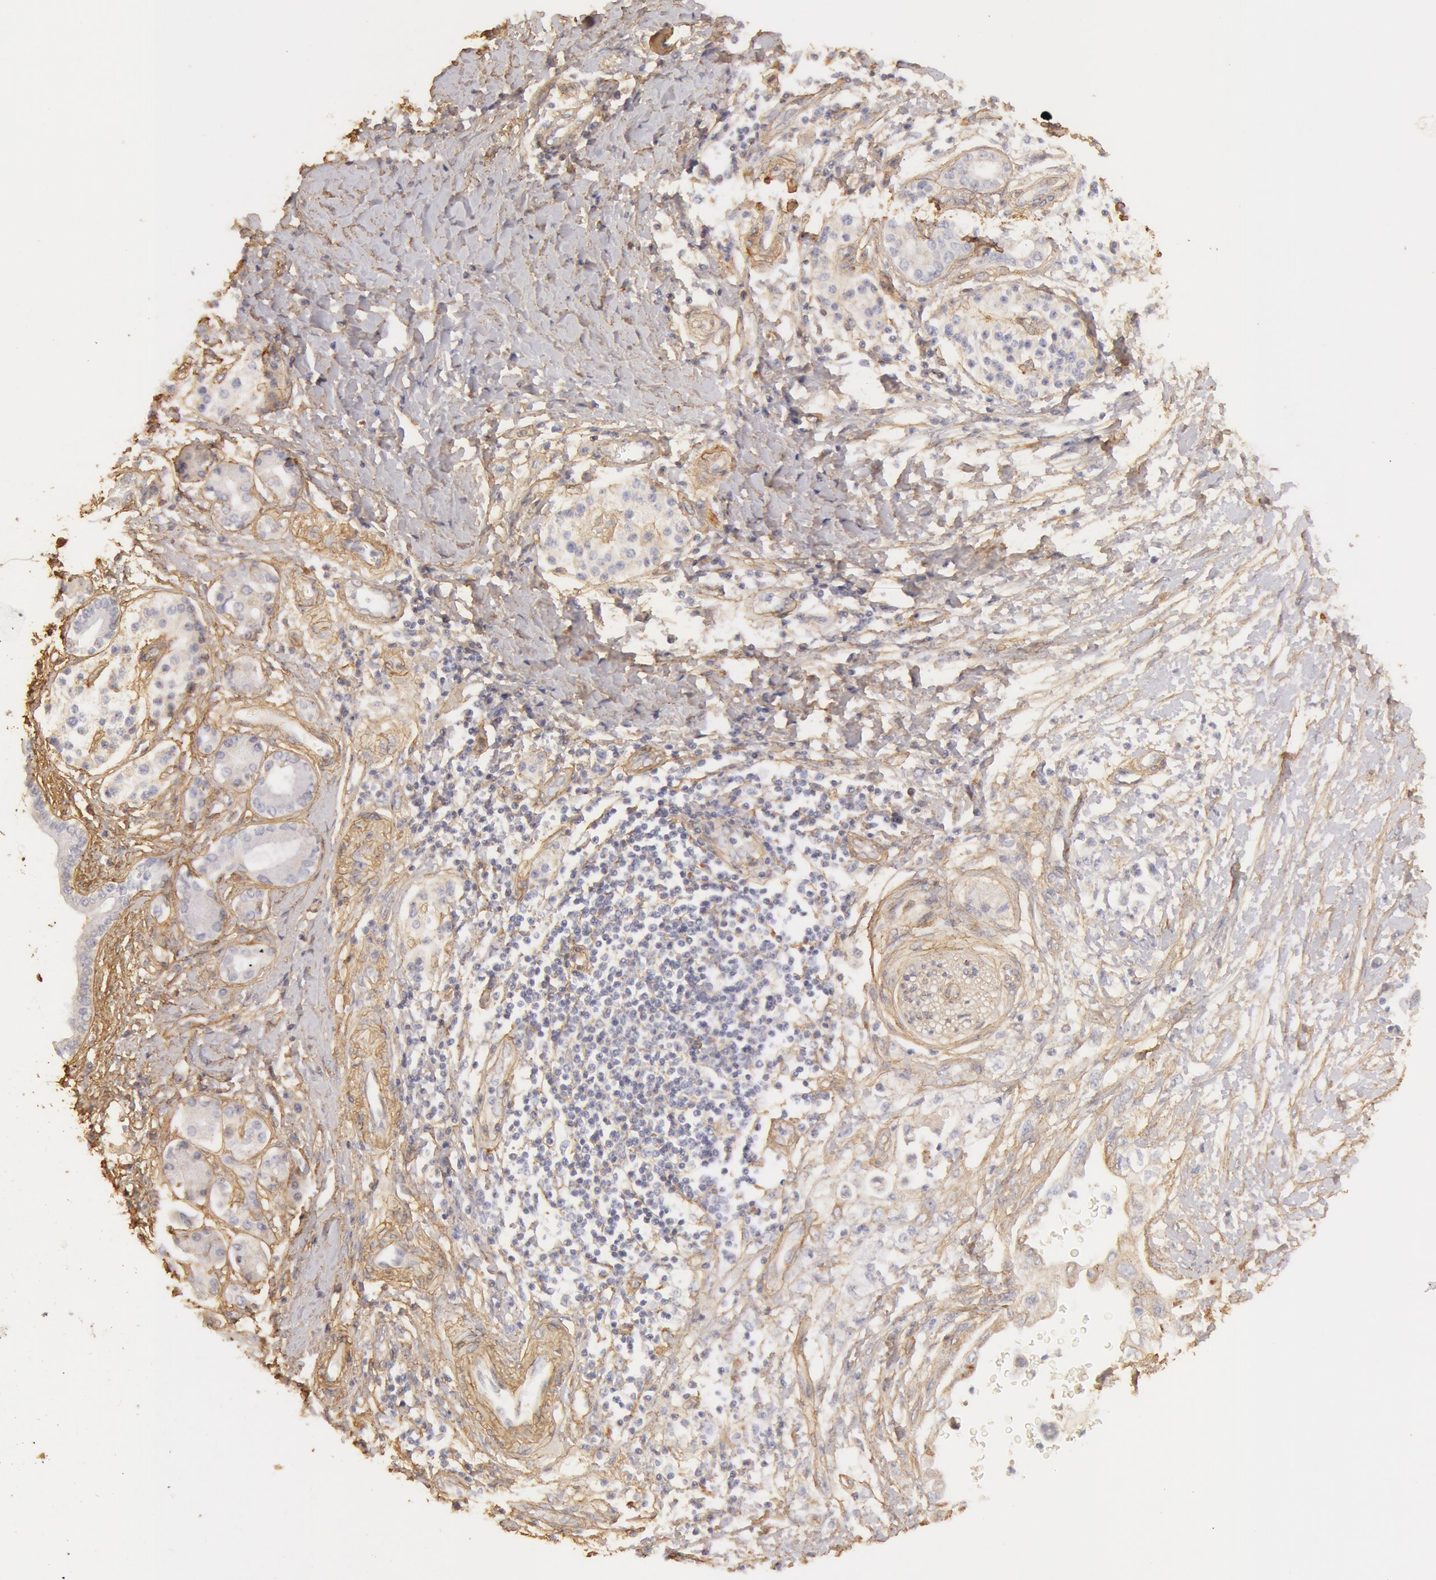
{"staining": {"intensity": "negative", "quantity": "none", "location": "none"}, "tissue": "pancreatic cancer", "cell_type": "Tumor cells", "image_type": "cancer", "snomed": [{"axis": "morphology", "description": "Adenocarcinoma, NOS"}, {"axis": "topography", "description": "Pancreas"}], "caption": "Immunohistochemistry of pancreatic cancer displays no staining in tumor cells. (Immunohistochemistry, brightfield microscopy, high magnification).", "gene": "COL4A1", "patient": {"sex": "female", "age": 66}}